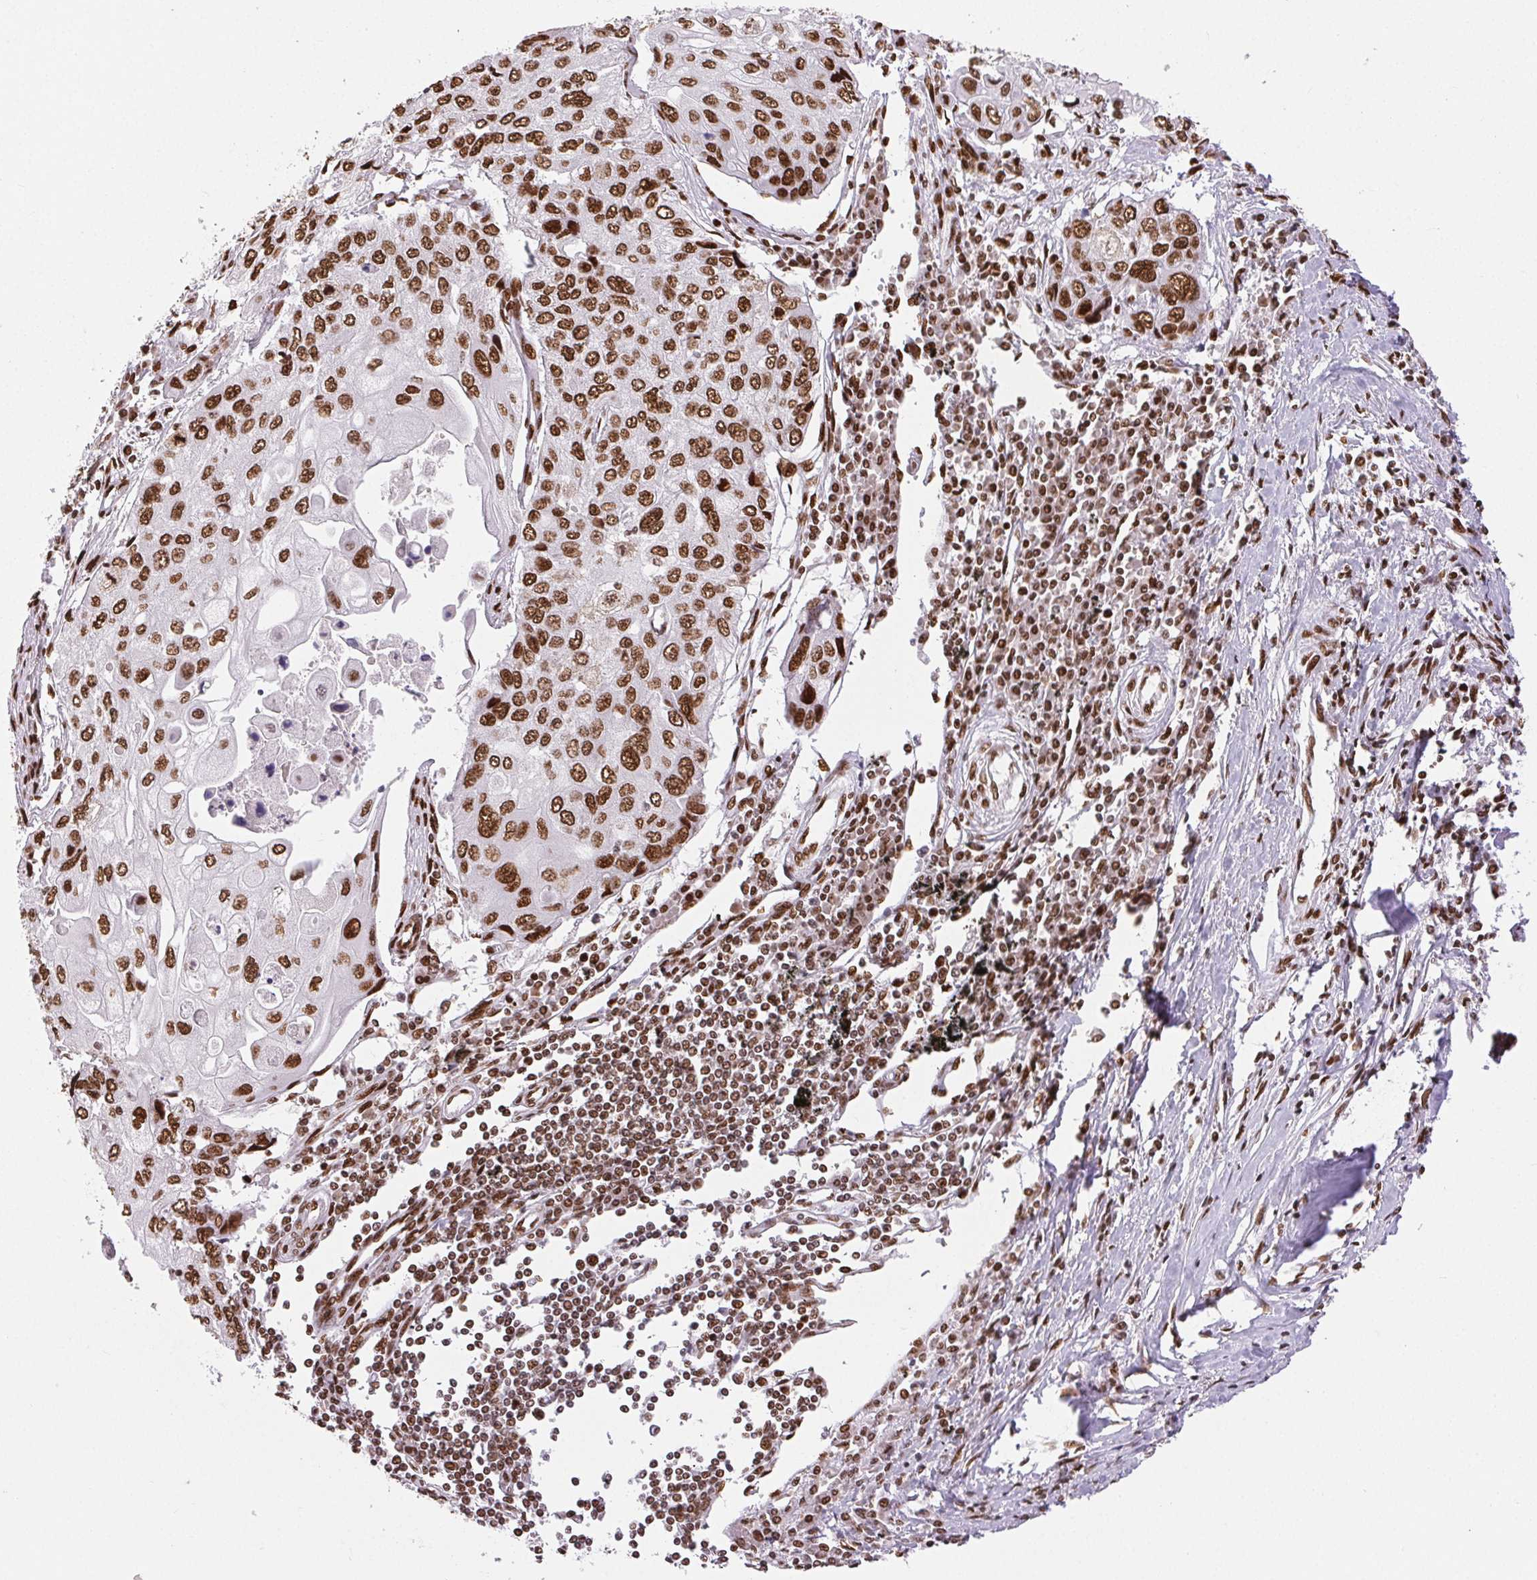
{"staining": {"intensity": "strong", "quantity": ">75%", "location": "nuclear"}, "tissue": "lung cancer", "cell_type": "Tumor cells", "image_type": "cancer", "snomed": [{"axis": "morphology", "description": "Squamous cell carcinoma, NOS"}, {"axis": "morphology", "description": "Squamous cell carcinoma, metastatic, NOS"}, {"axis": "topography", "description": "Lung"}], "caption": "Protein staining demonstrates strong nuclear expression in about >75% of tumor cells in metastatic squamous cell carcinoma (lung).", "gene": "ZNF80", "patient": {"sex": "male", "age": 63}}